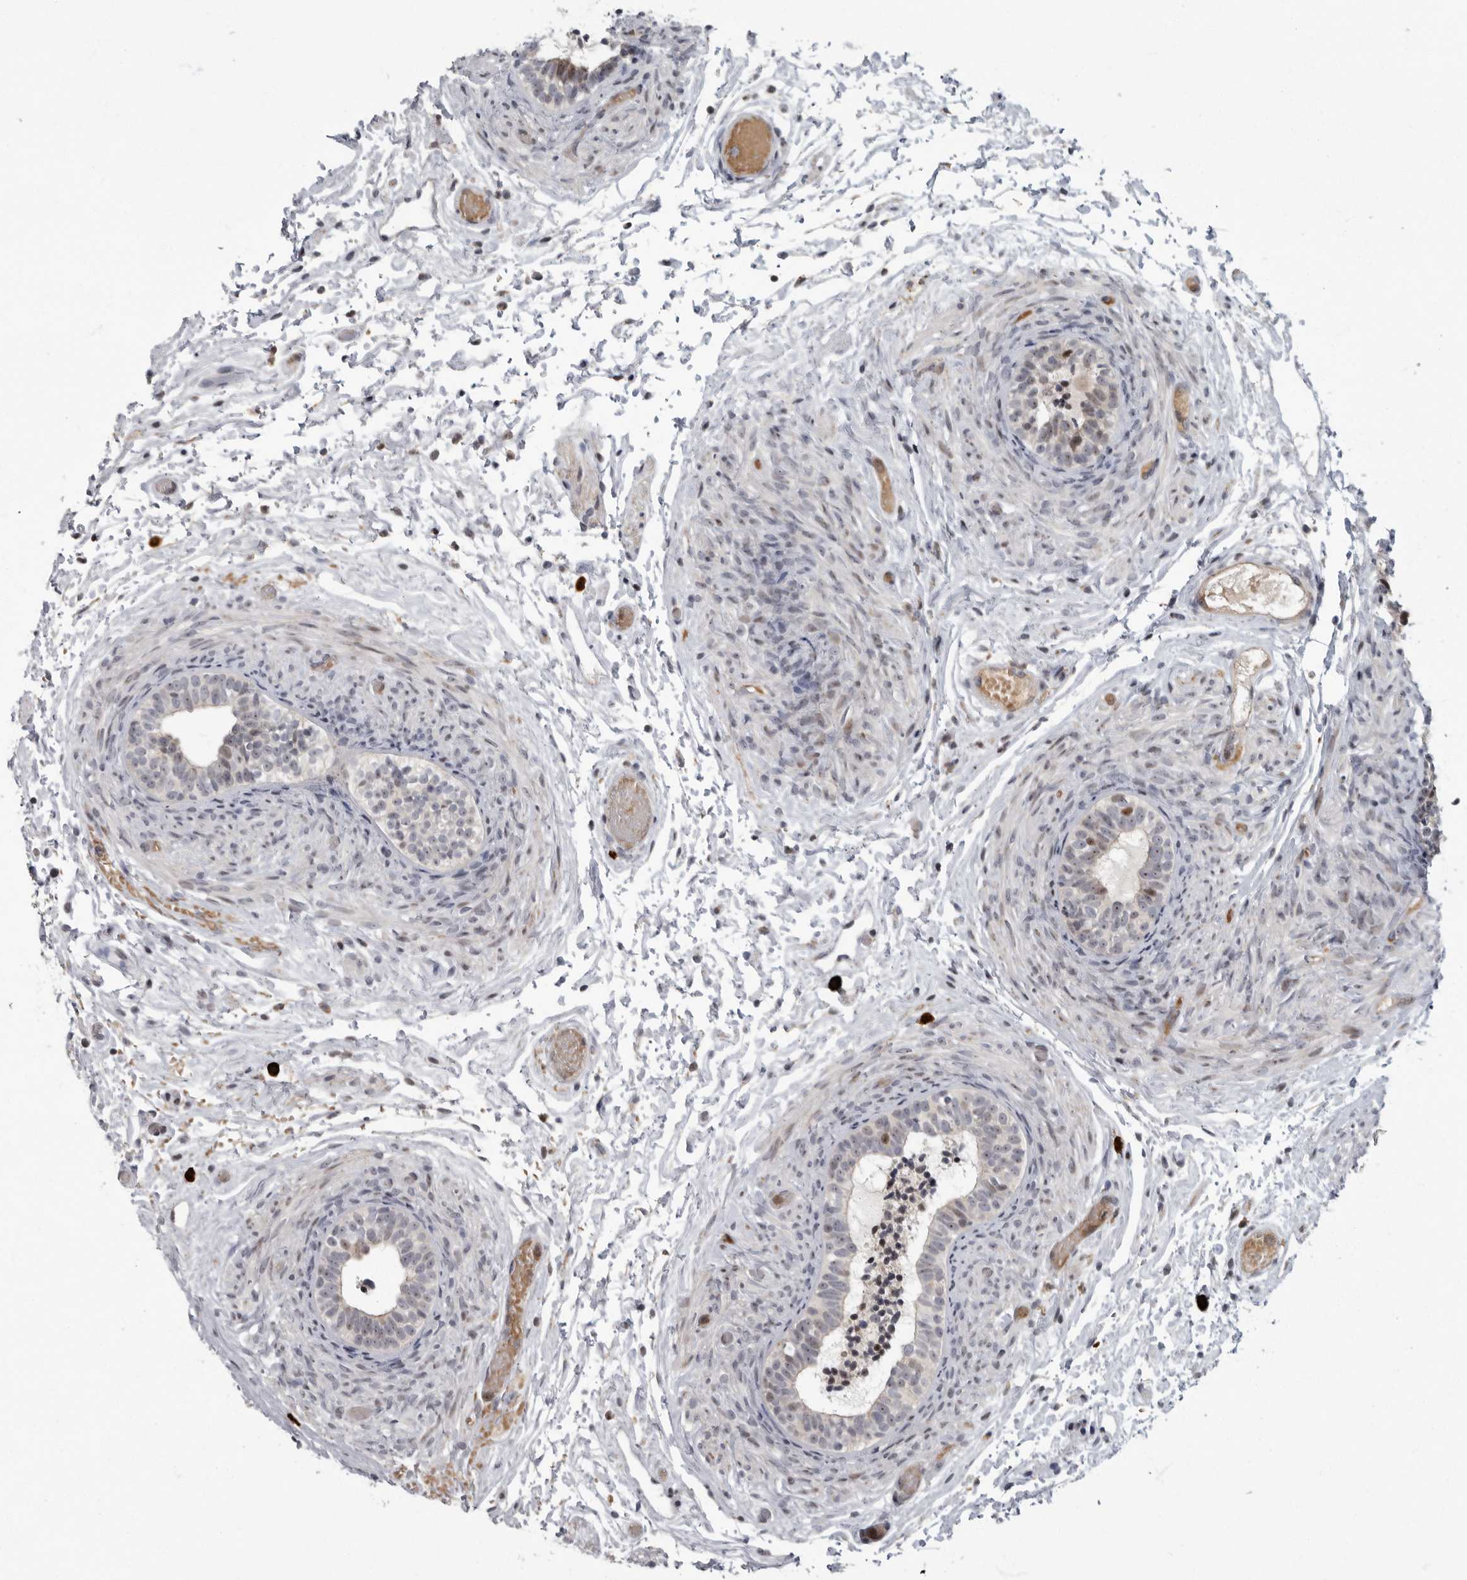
{"staining": {"intensity": "moderate", "quantity": "25%-75%", "location": "cytoplasmic/membranous"}, "tissue": "epididymis", "cell_type": "Glandular cells", "image_type": "normal", "snomed": [{"axis": "morphology", "description": "Normal tissue, NOS"}, {"axis": "topography", "description": "Epididymis"}], "caption": "Protein expression analysis of unremarkable human epididymis reveals moderate cytoplasmic/membranous positivity in about 25%-75% of glandular cells. The staining is performed using DAB (3,3'-diaminobenzidine) brown chromogen to label protein expression. The nuclei are counter-stained blue using hematoxylin.", "gene": "PDCD11", "patient": {"sex": "male", "age": 5}}